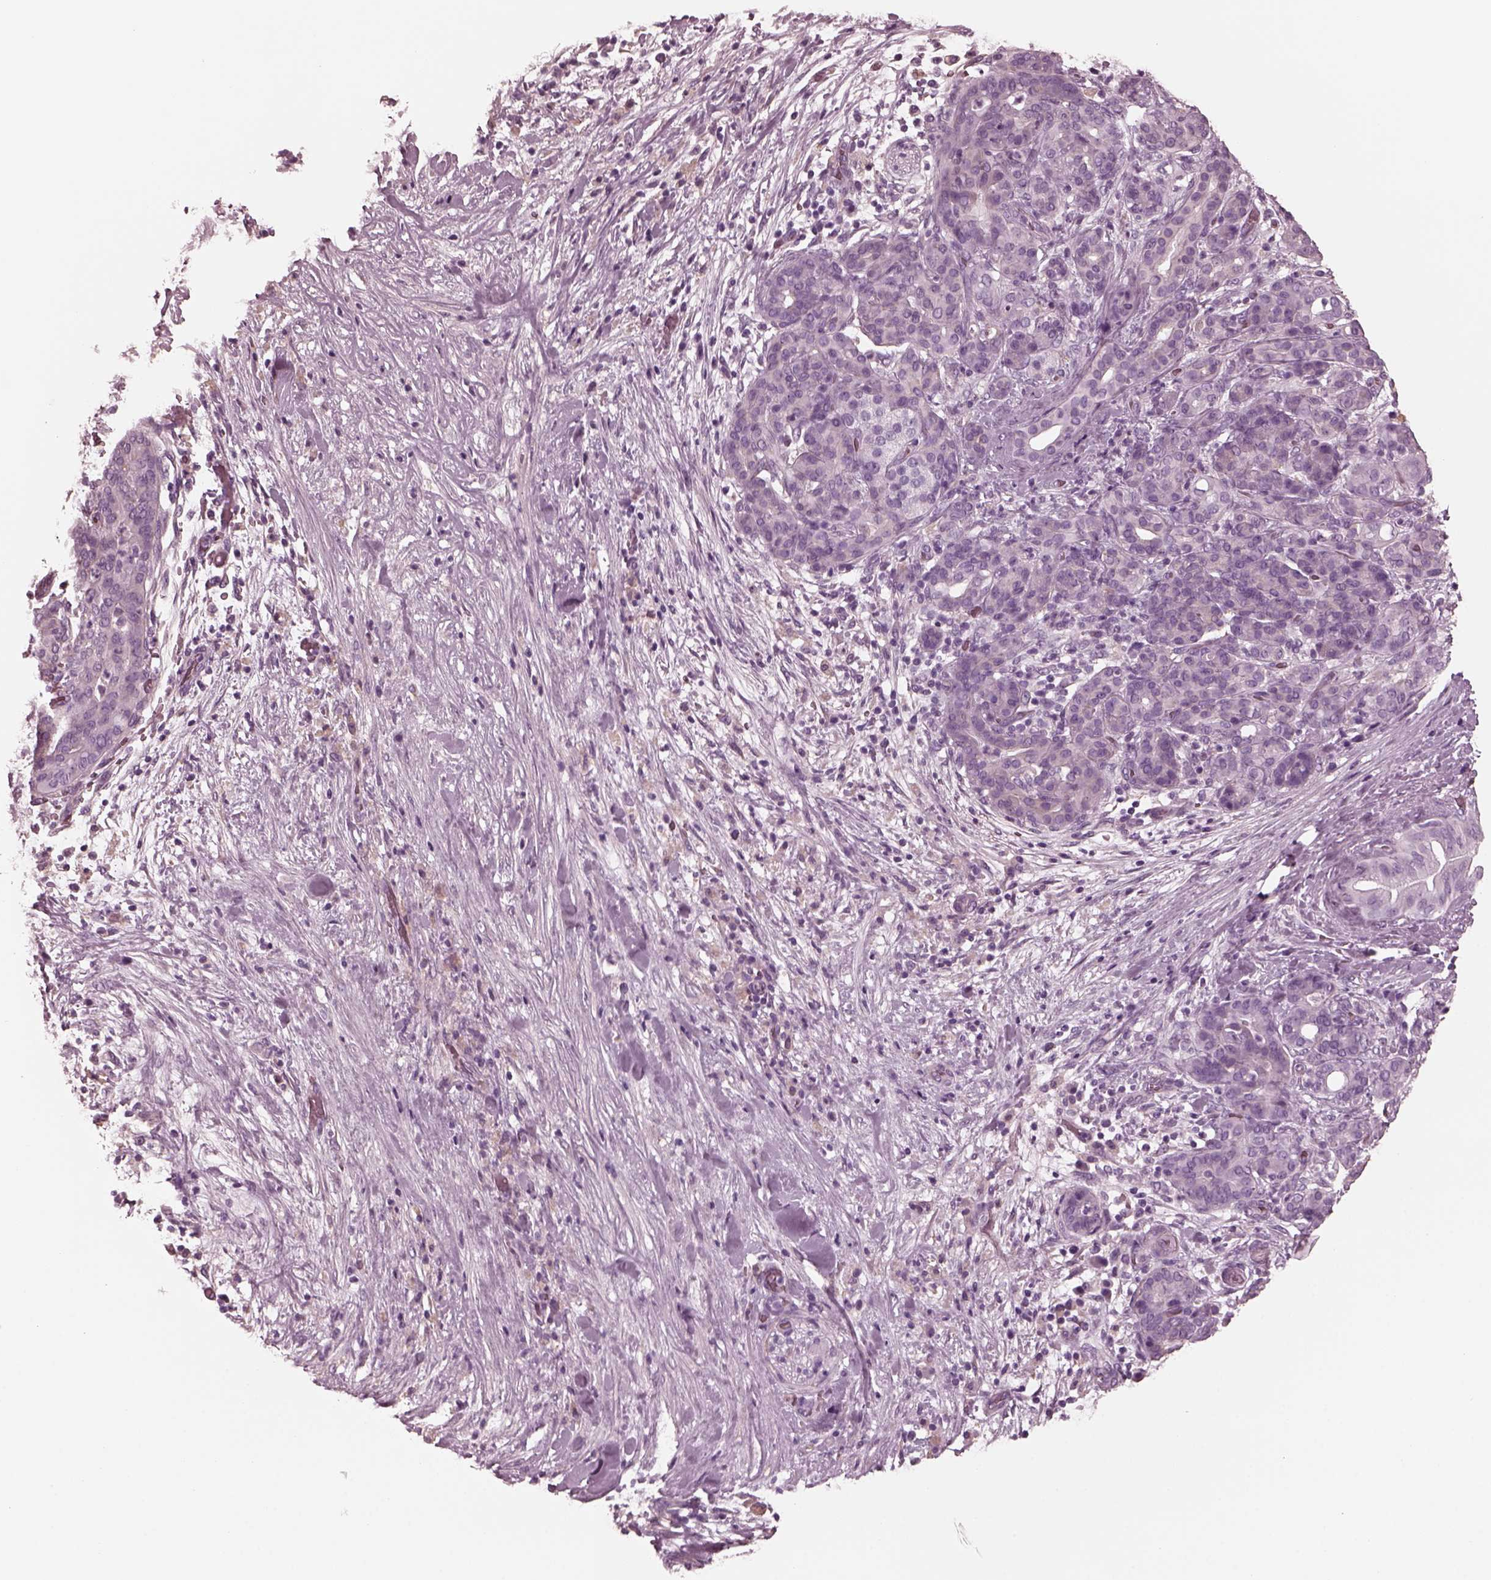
{"staining": {"intensity": "negative", "quantity": "none", "location": "none"}, "tissue": "pancreatic cancer", "cell_type": "Tumor cells", "image_type": "cancer", "snomed": [{"axis": "morphology", "description": "Adenocarcinoma, NOS"}, {"axis": "topography", "description": "Pancreas"}], "caption": "The histopathology image demonstrates no staining of tumor cells in pancreatic cancer (adenocarcinoma).", "gene": "CGA", "patient": {"sex": "male", "age": 44}}